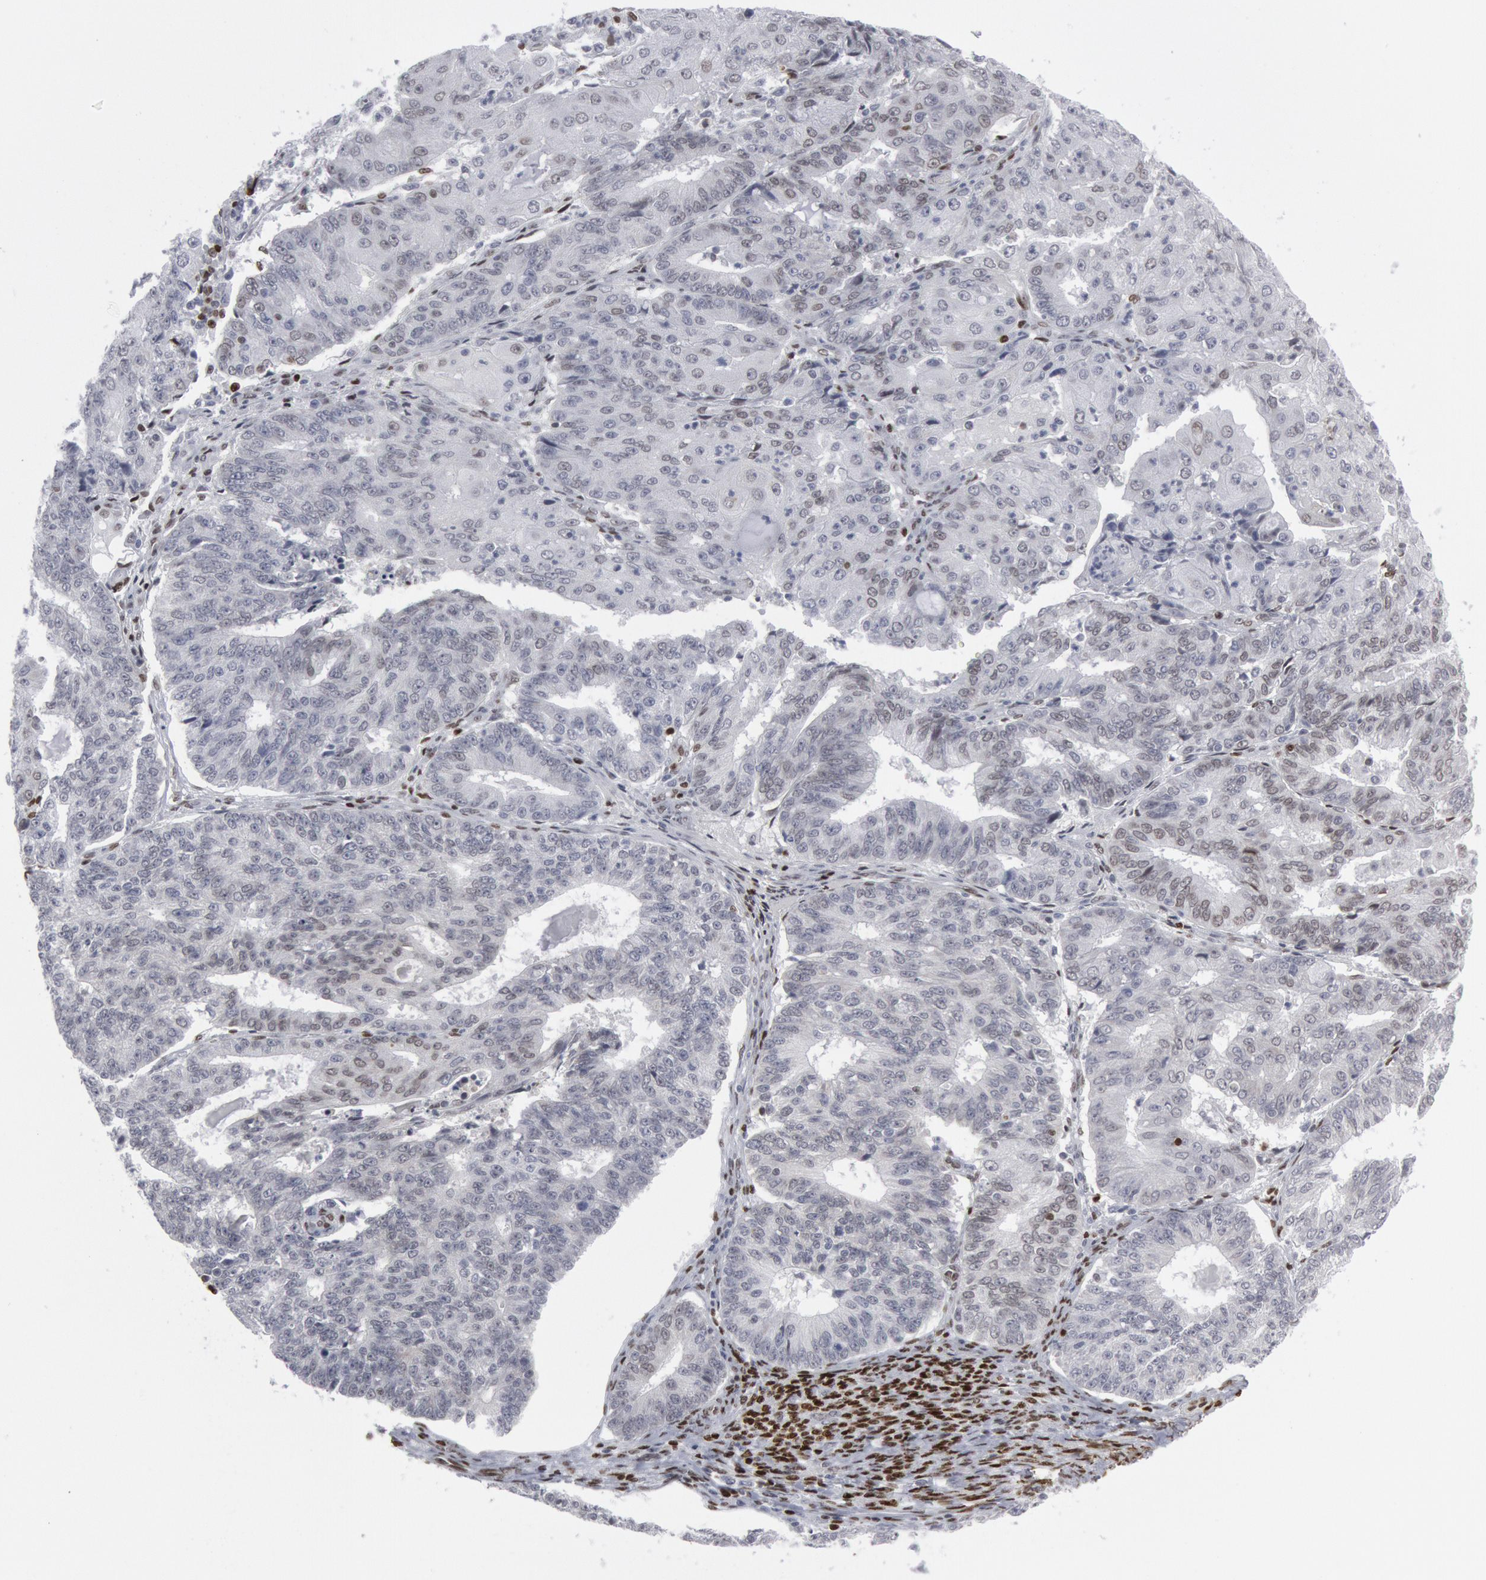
{"staining": {"intensity": "negative", "quantity": "none", "location": "none"}, "tissue": "endometrial cancer", "cell_type": "Tumor cells", "image_type": "cancer", "snomed": [{"axis": "morphology", "description": "Adenocarcinoma, NOS"}, {"axis": "topography", "description": "Endometrium"}], "caption": "DAB (3,3'-diaminobenzidine) immunohistochemical staining of endometrial cancer exhibits no significant staining in tumor cells.", "gene": "MECP2", "patient": {"sex": "female", "age": 56}}